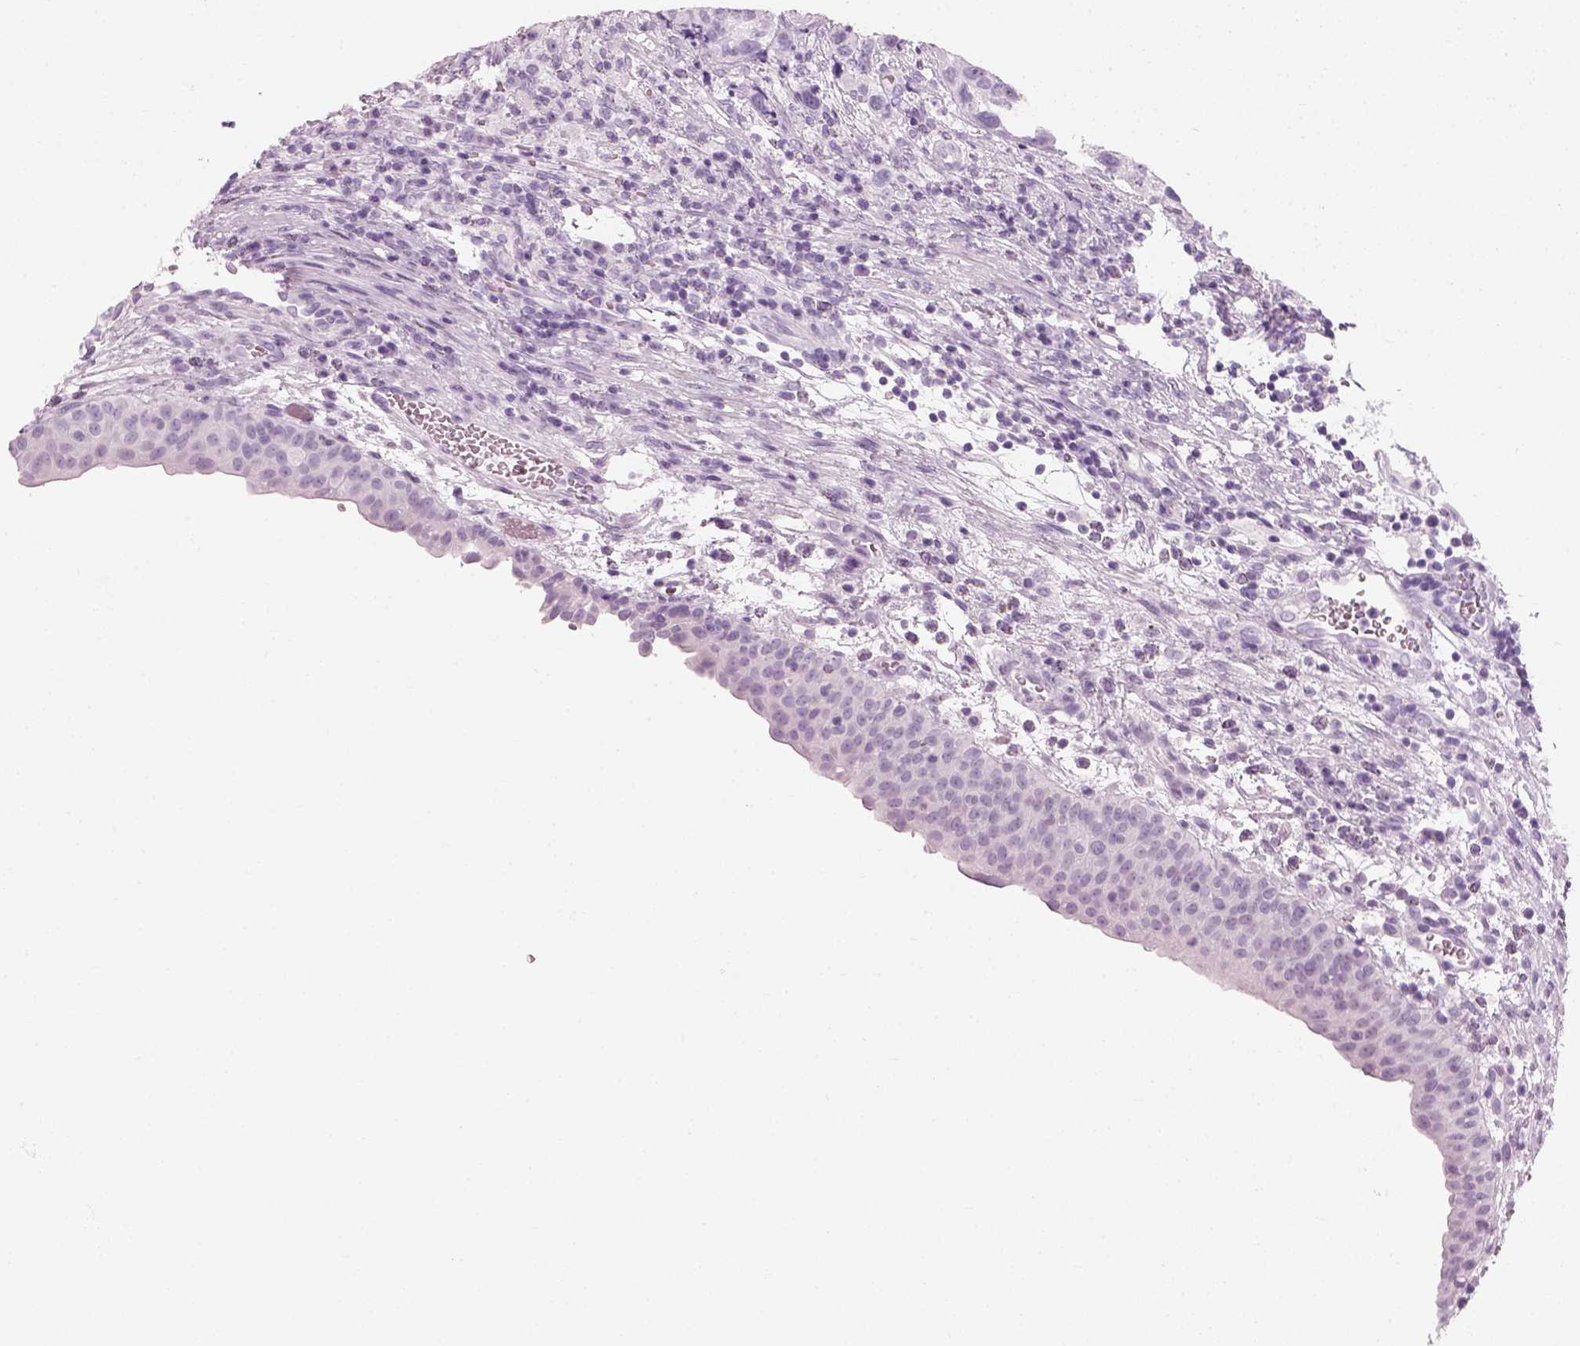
{"staining": {"intensity": "negative", "quantity": "none", "location": "none"}, "tissue": "urothelial cancer", "cell_type": "Tumor cells", "image_type": "cancer", "snomed": [{"axis": "morphology", "description": "Urothelial carcinoma, High grade"}, {"axis": "topography", "description": "Urinary bladder"}], "caption": "Tumor cells show no significant protein expression in urothelial carcinoma (high-grade).", "gene": "CRYAA", "patient": {"sex": "male", "age": 60}}